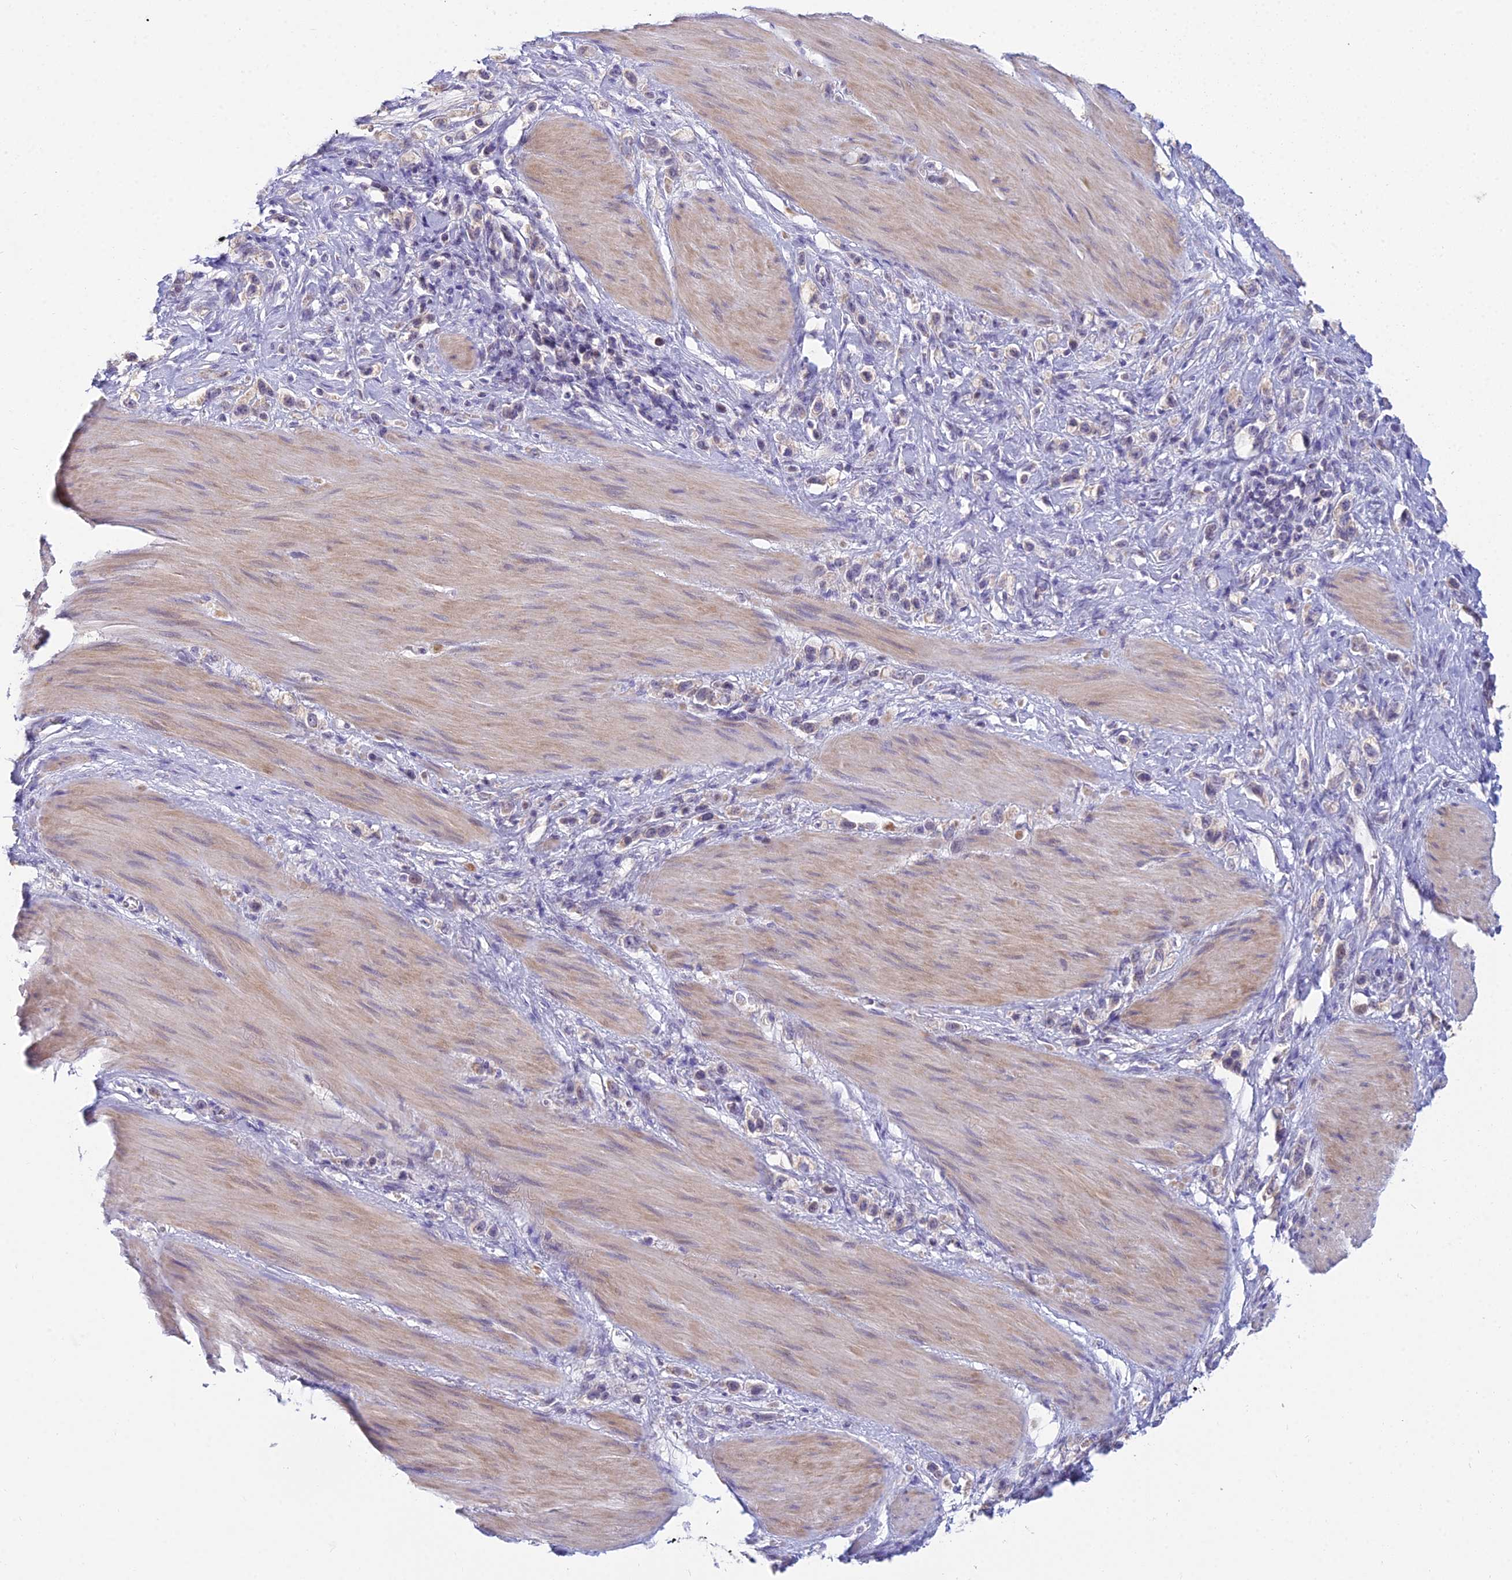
{"staining": {"intensity": "negative", "quantity": "none", "location": "none"}, "tissue": "stomach cancer", "cell_type": "Tumor cells", "image_type": "cancer", "snomed": [{"axis": "morphology", "description": "Adenocarcinoma, NOS"}, {"axis": "topography", "description": "Stomach"}], "caption": "This is a micrograph of IHC staining of stomach cancer, which shows no staining in tumor cells. (DAB IHC, high magnification).", "gene": "CFAP206", "patient": {"sex": "female", "age": 65}}